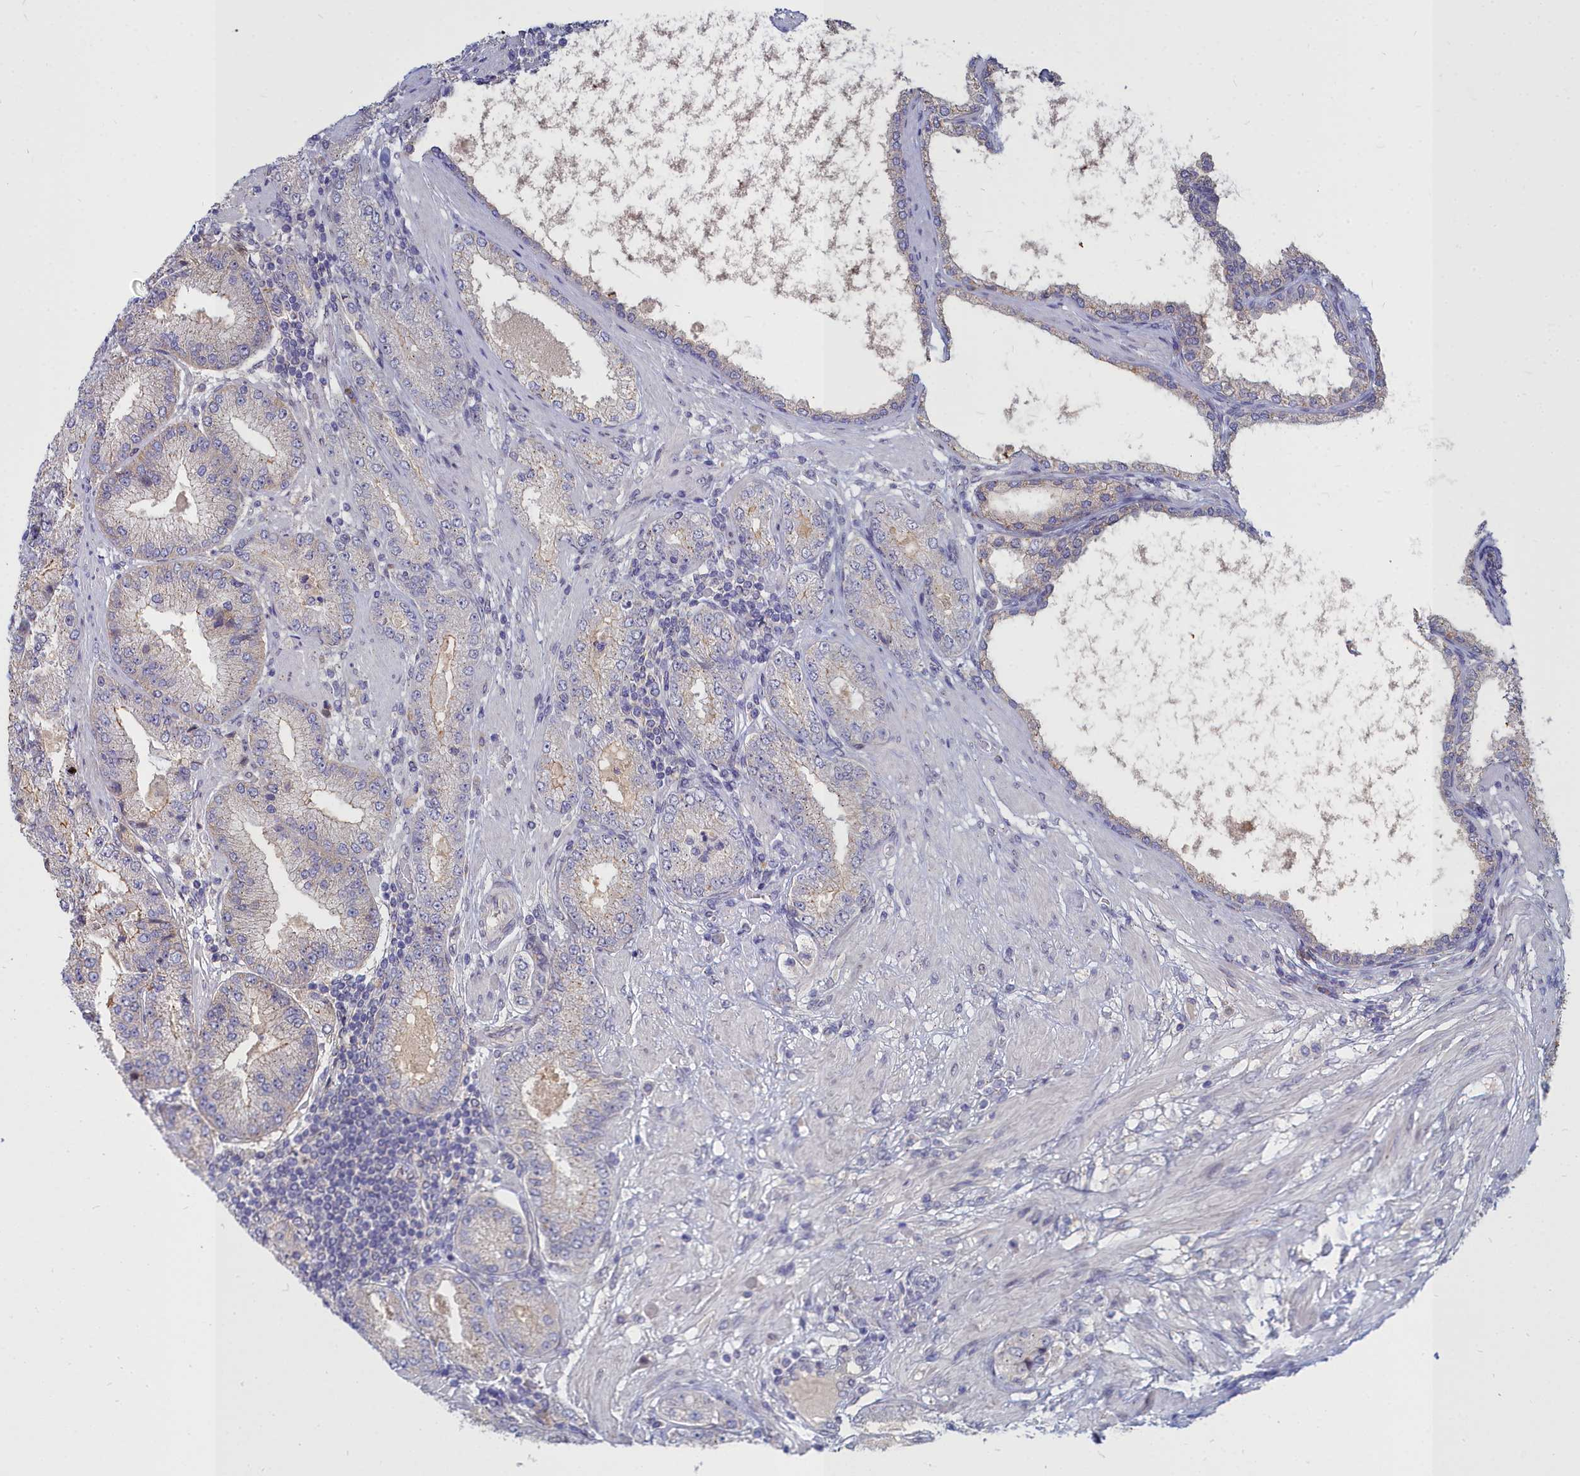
{"staining": {"intensity": "negative", "quantity": "none", "location": "none"}, "tissue": "prostate cancer", "cell_type": "Tumor cells", "image_type": "cancer", "snomed": [{"axis": "morphology", "description": "Adenocarcinoma, High grade"}, {"axis": "topography", "description": "Prostate"}], "caption": "High power microscopy histopathology image of an IHC micrograph of prostate cancer (high-grade adenocarcinoma), revealing no significant positivity in tumor cells.", "gene": "NOXA1", "patient": {"sex": "male", "age": 71}}